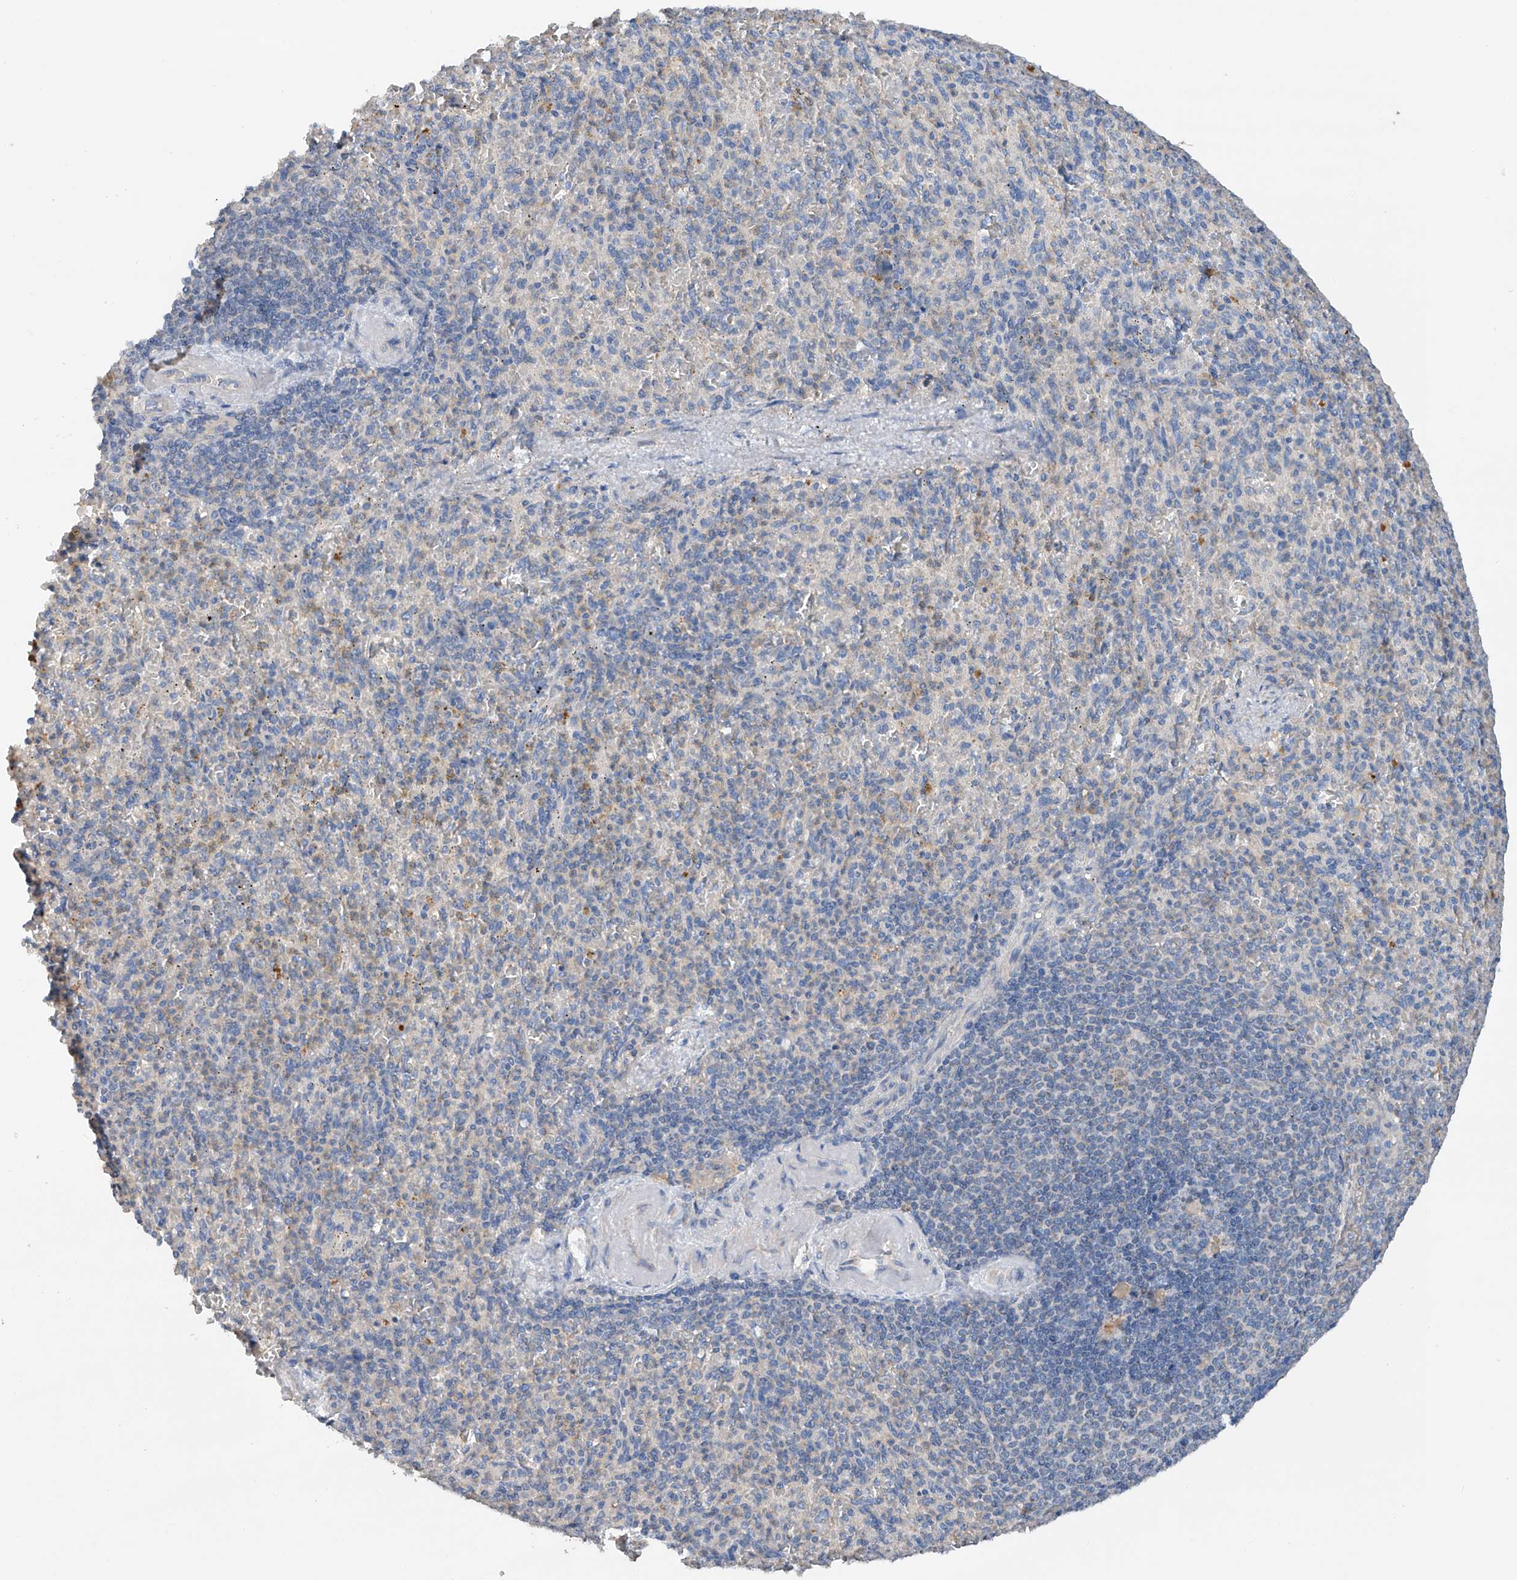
{"staining": {"intensity": "weak", "quantity": "25%-75%", "location": "cytoplasmic/membranous"}, "tissue": "spleen", "cell_type": "Cells in red pulp", "image_type": "normal", "snomed": [{"axis": "morphology", "description": "Normal tissue, NOS"}, {"axis": "topography", "description": "Spleen"}], "caption": "A brown stain highlights weak cytoplasmic/membranous staining of a protein in cells in red pulp of benign human spleen.", "gene": "GPC4", "patient": {"sex": "female", "age": 74}}